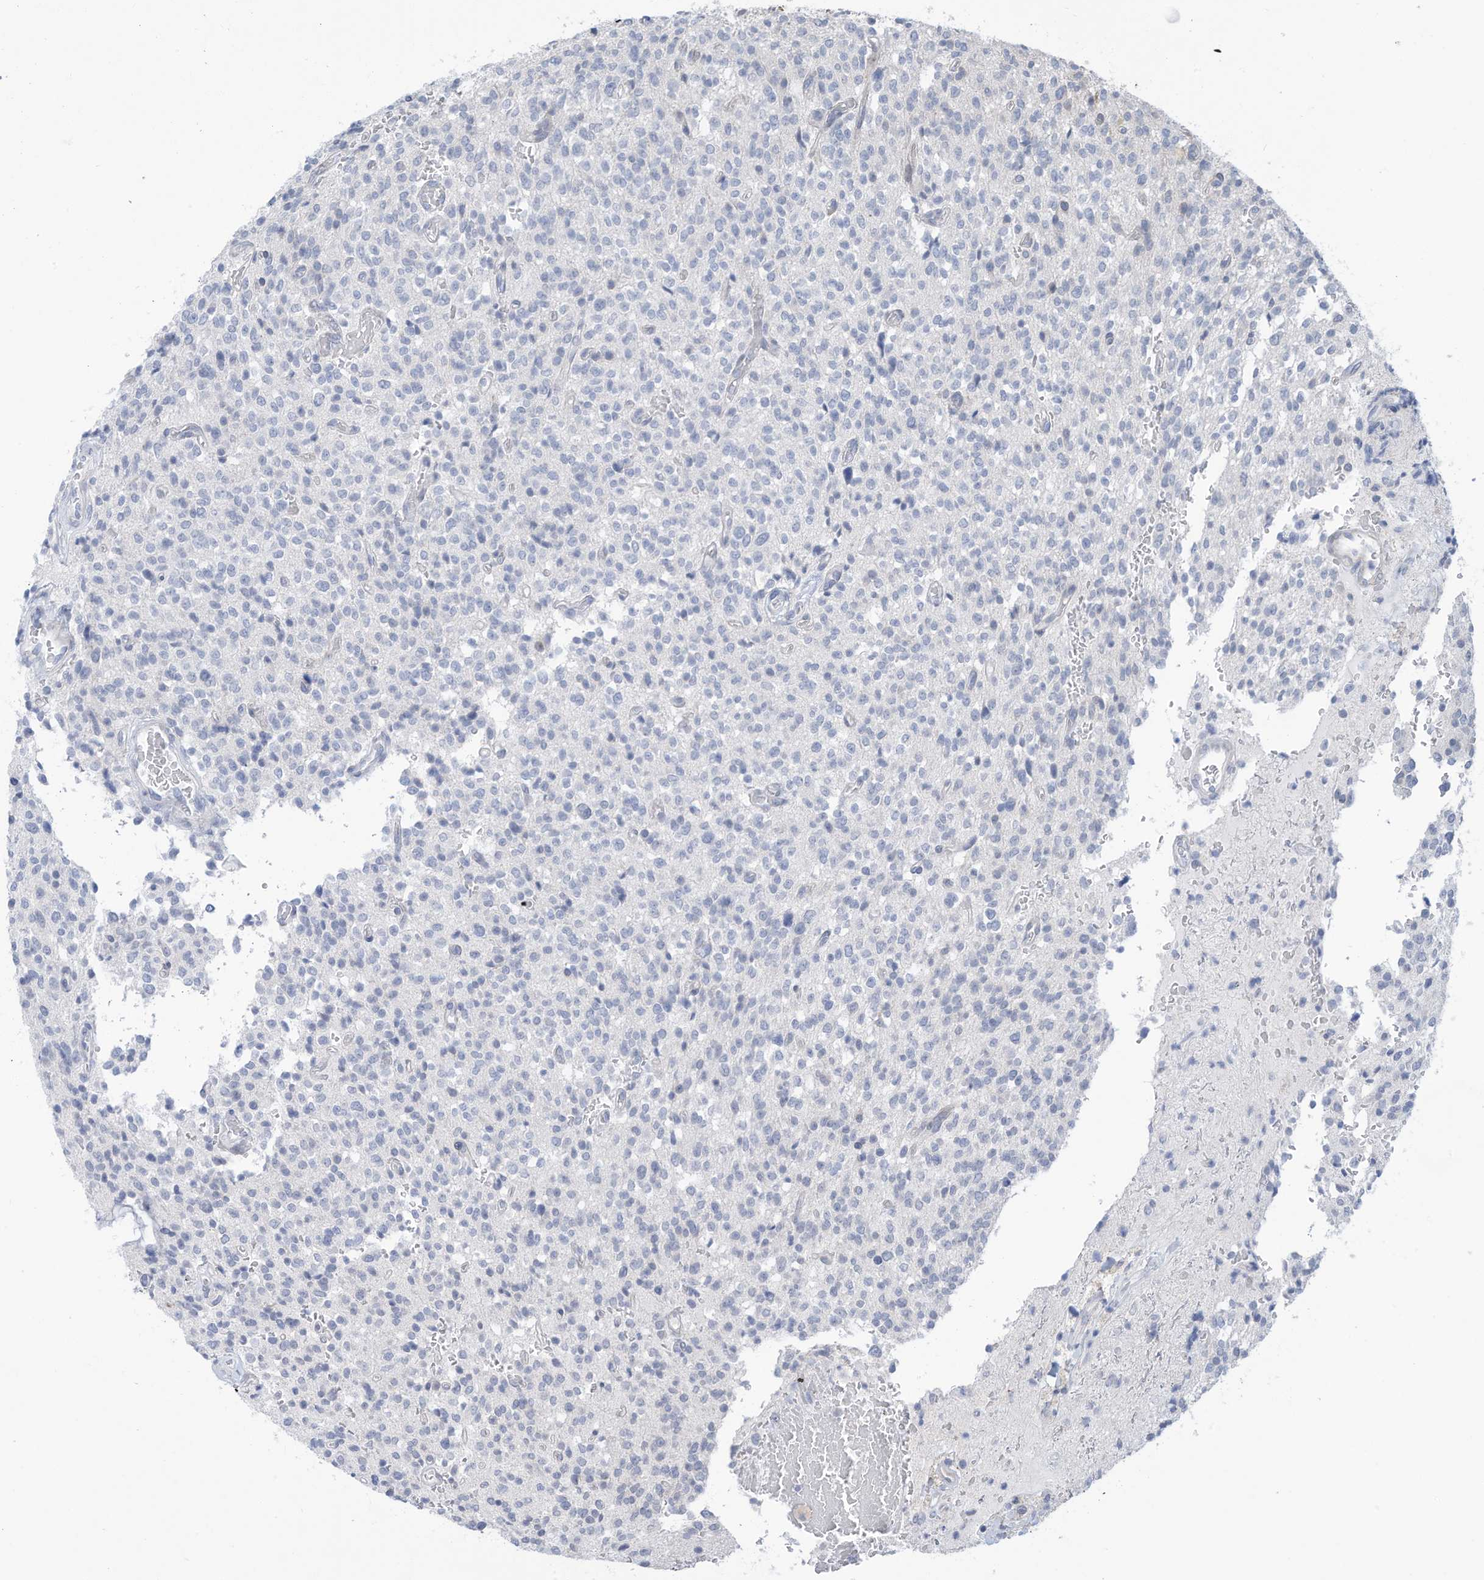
{"staining": {"intensity": "negative", "quantity": "none", "location": "none"}, "tissue": "glioma", "cell_type": "Tumor cells", "image_type": "cancer", "snomed": [{"axis": "morphology", "description": "Glioma, malignant, High grade"}, {"axis": "topography", "description": "Brain"}], "caption": "Immunohistochemical staining of human glioma demonstrates no significant staining in tumor cells.", "gene": "ZNF292", "patient": {"sex": "male", "age": 34}}